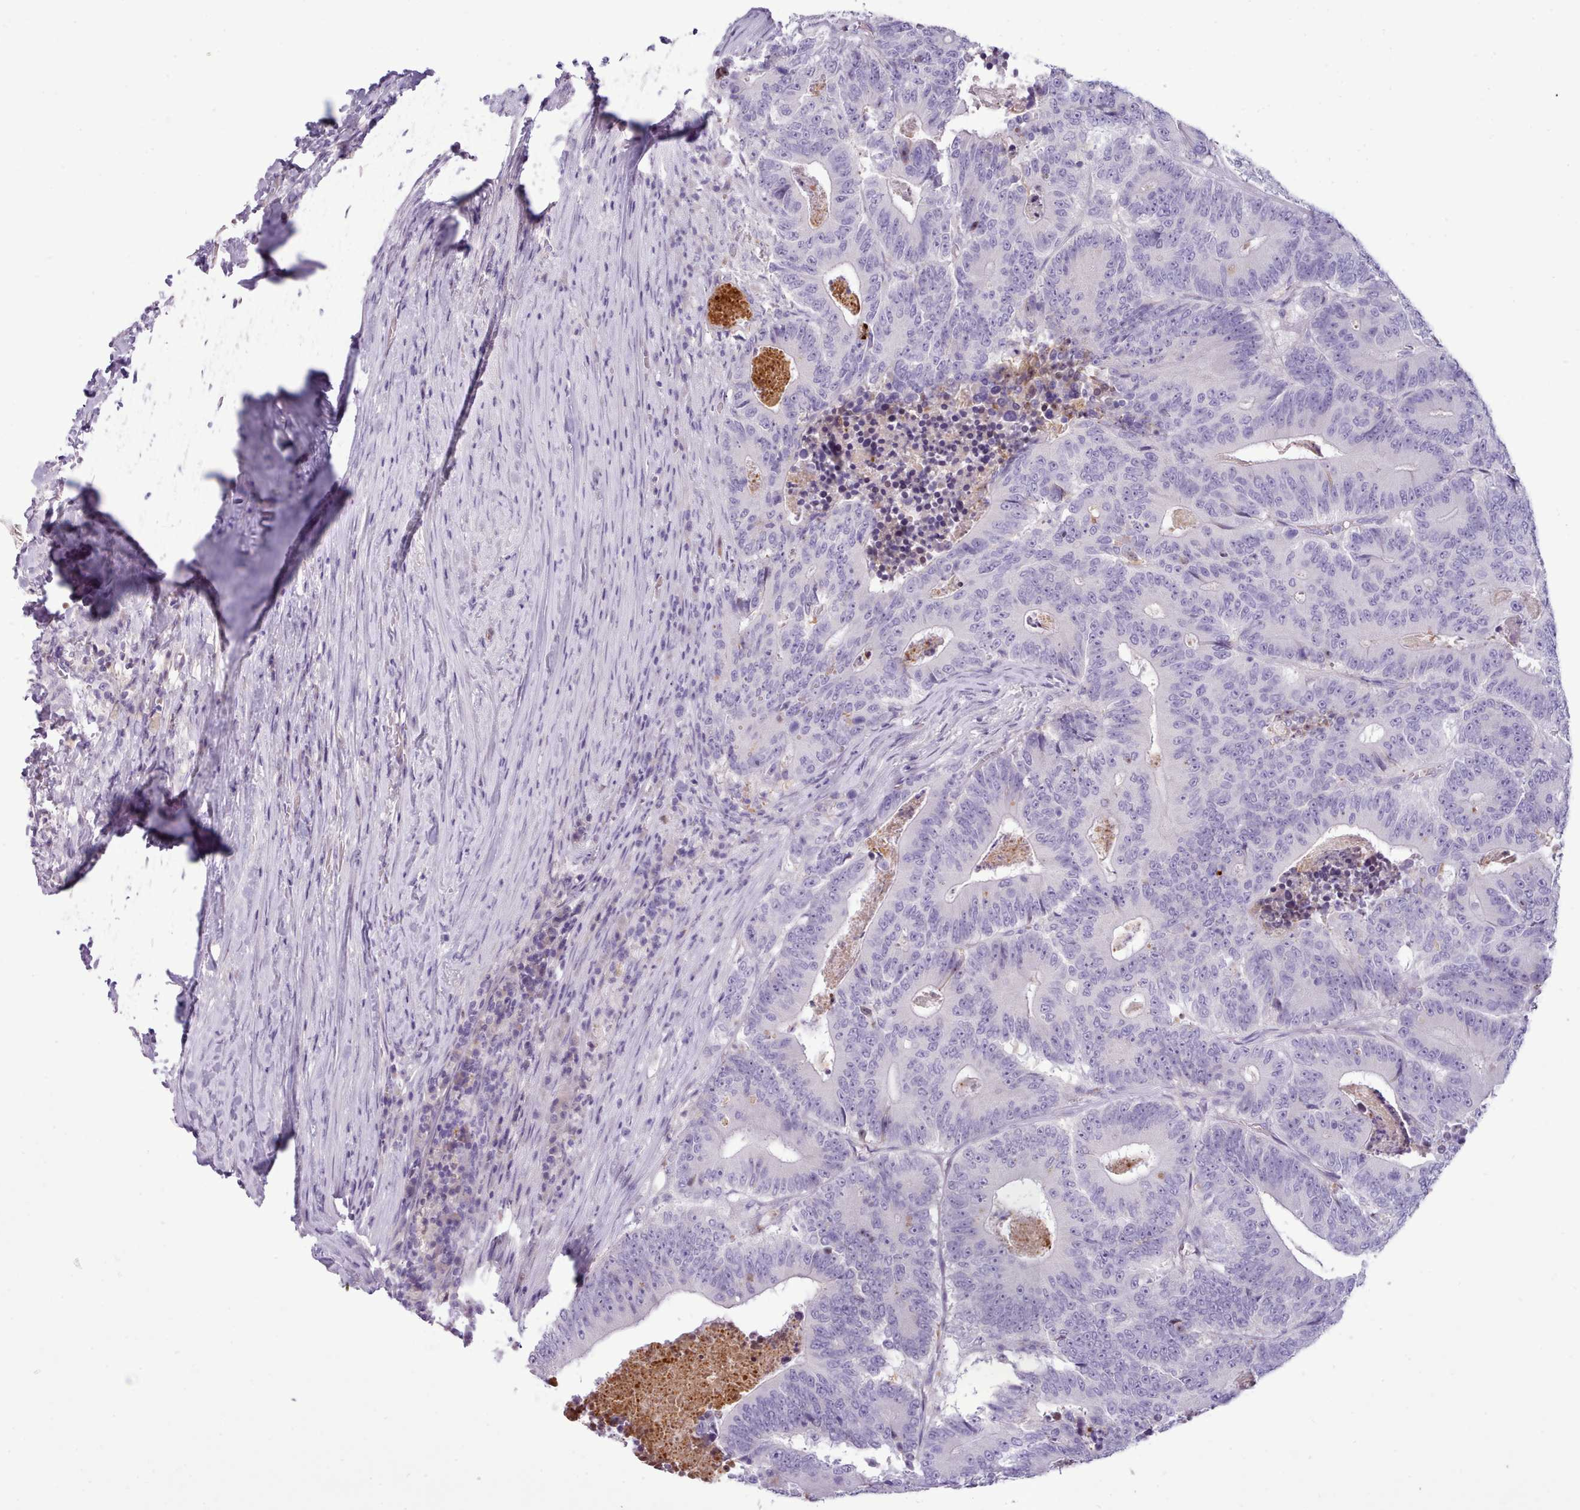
{"staining": {"intensity": "negative", "quantity": "none", "location": "none"}, "tissue": "colorectal cancer", "cell_type": "Tumor cells", "image_type": "cancer", "snomed": [{"axis": "morphology", "description": "Adenocarcinoma, NOS"}, {"axis": "topography", "description": "Colon"}], "caption": "Colorectal adenocarcinoma was stained to show a protein in brown. There is no significant expression in tumor cells.", "gene": "CYP2A13", "patient": {"sex": "male", "age": 83}}